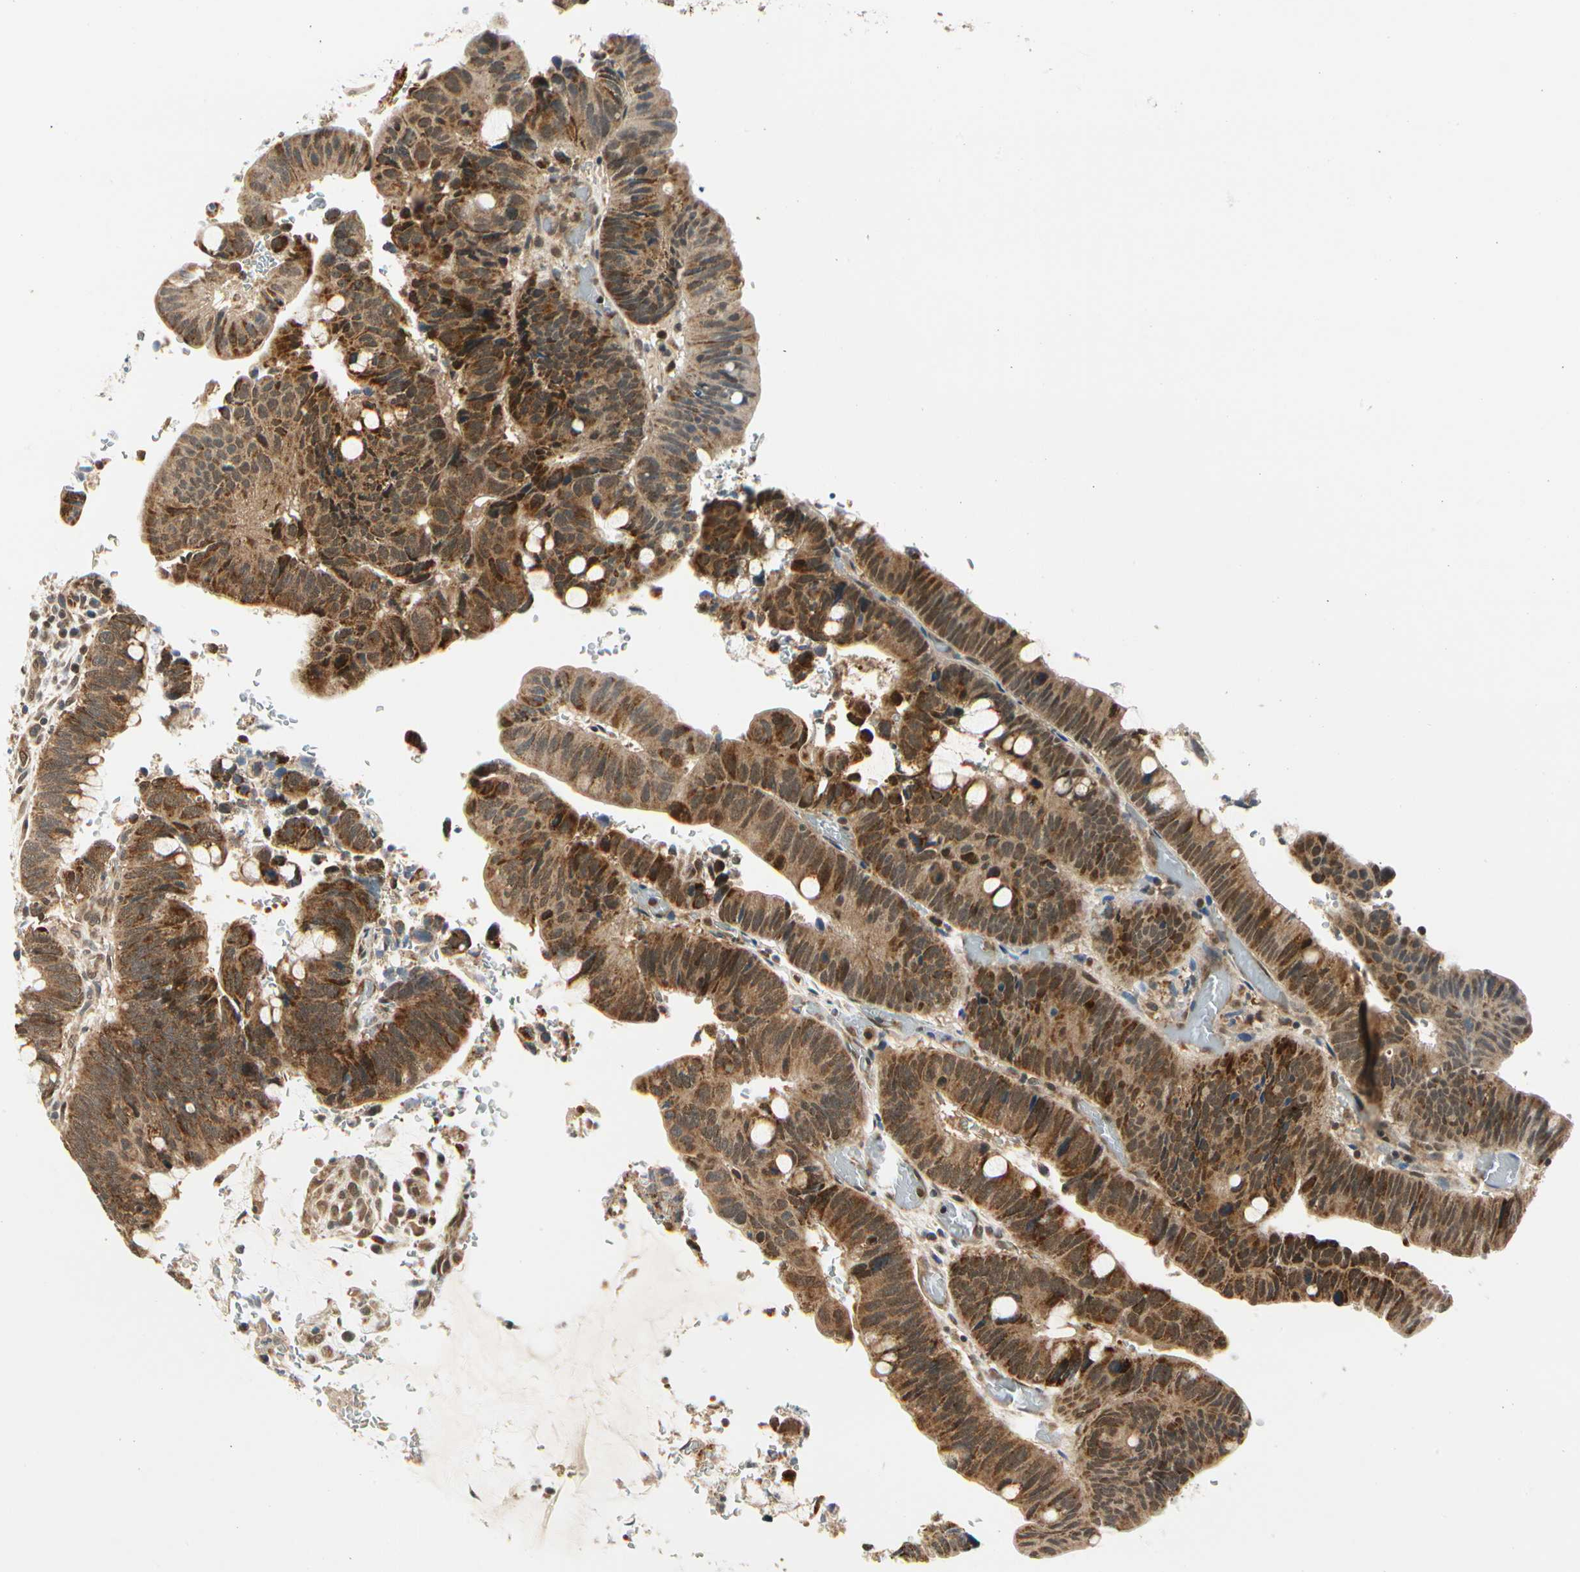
{"staining": {"intensity": "strong", "quantity": ">75%", "location": "cytoplasmic/membranous"}, "tissue": "colorectal cancer", "cell_type": "Tumor cells", "image_type": "cancer", "snomed": [{"axis": "morphology", "description": "Normal tissue, NOS"}, {"axis": "morphology", "description": "Adenocarcinoma, NOS"}, {"axis": "topography", "description": "Rectum"}, {"axis": "topography", "description": "Peripheral nerve tissue"}], "caption": "This histopathology image reveals colorectal cancer (adenocarcinoma) stained with IHC to label a protein in brown. The cytoplasmic/membranous of tumor cells show strong positivity for the protein. Nuclei are counter-stained blue.", "gene": "PDK2", "patient": {"sex": "male", "age": 92}}